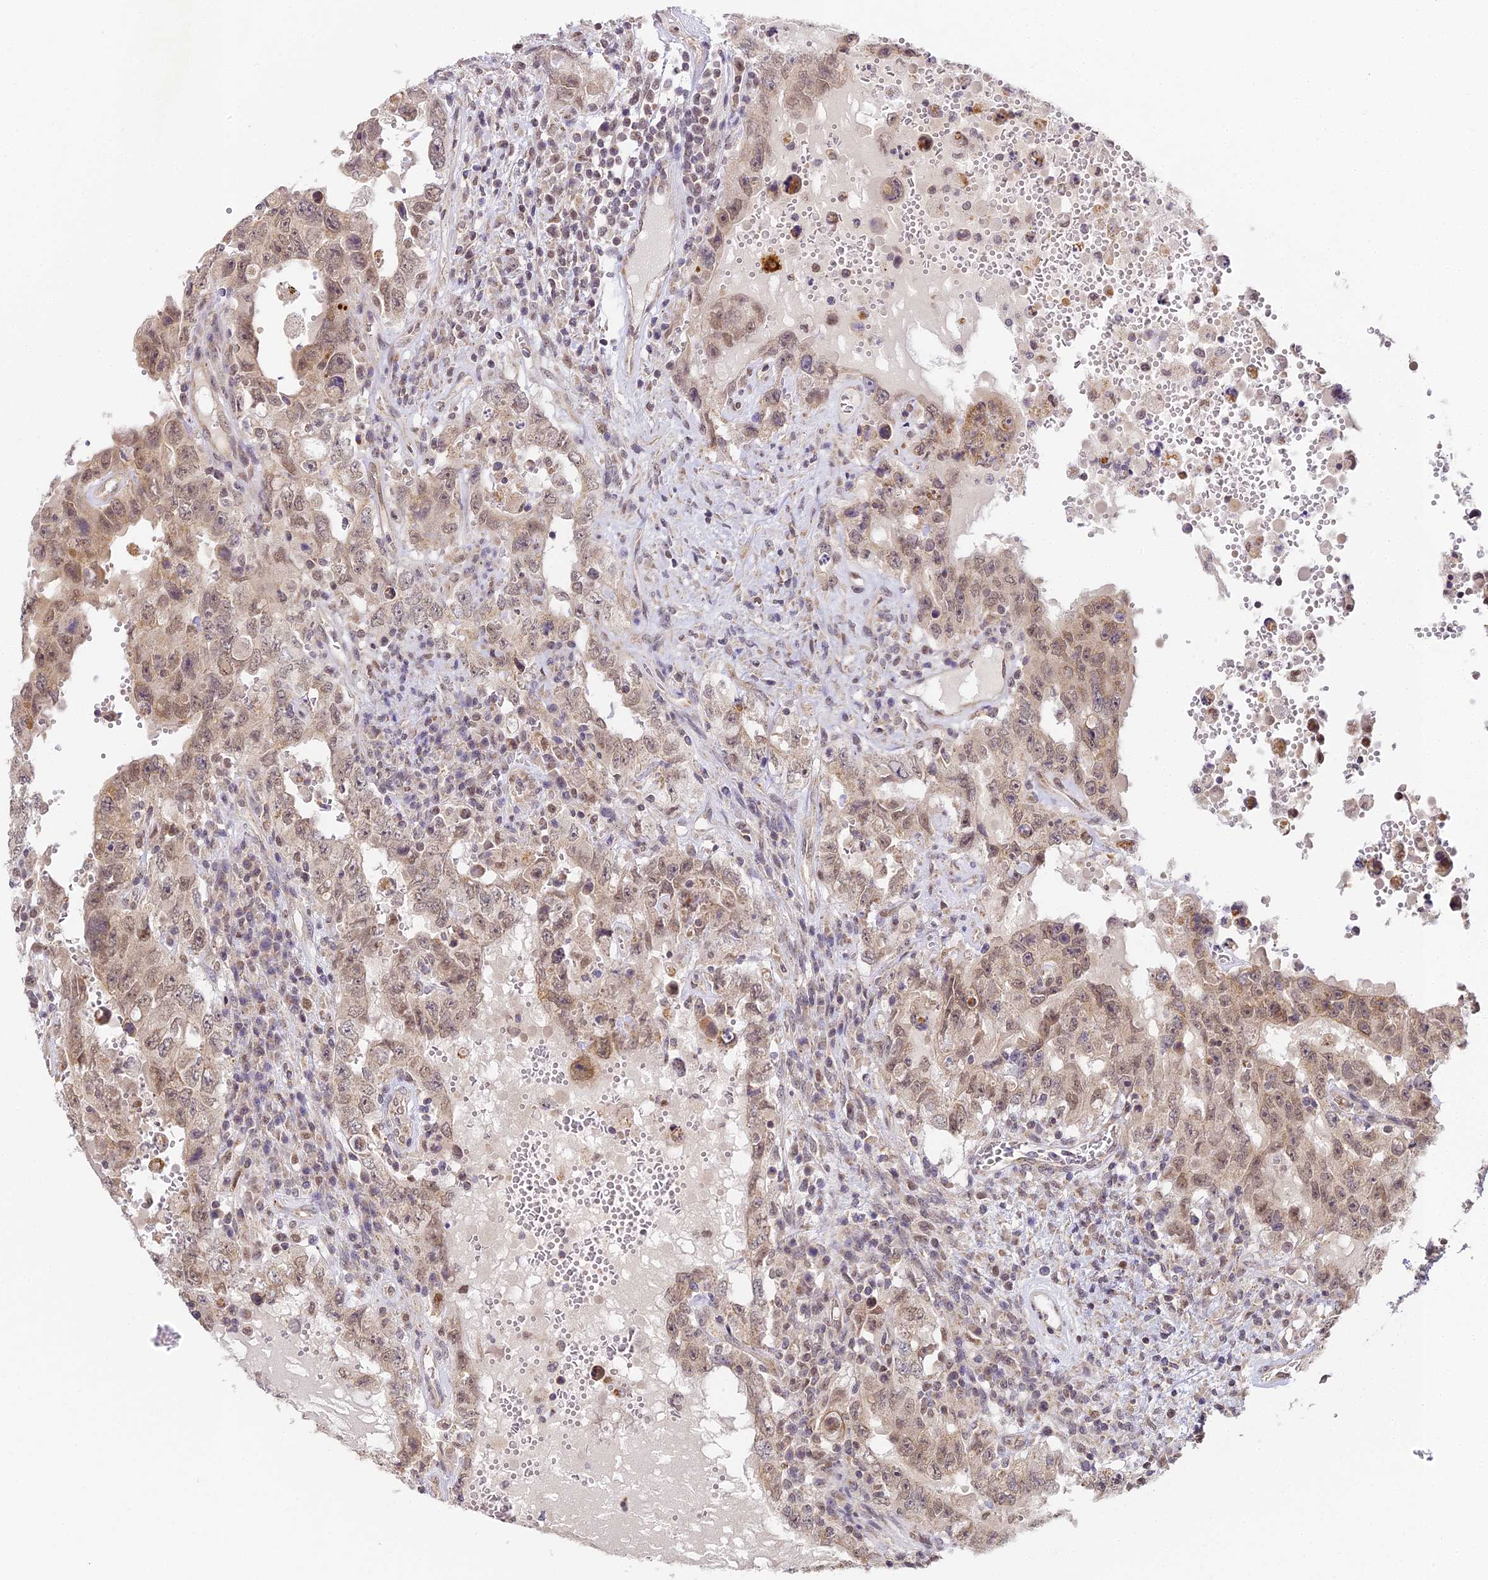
{"staining": {"intensity": "moderate", "quantity": ">75%", "location": "nuclear"}, "tissue": "testis cancer", "cell_type": "Tumor cells", "image_type": "cancer", "snomed": [{"axis": "morphology", "description": "Carcinoma, Embryonal, NOS"}, {"axis": "topography", "description": "Testis"}], "caption": "Protein staining of embryonal carcinoma (testis) tissue displays moderate nuclear staining in about >75% of tumor cells.", "gene": "DNAAF10", "patient": {"sex": "male", "age": 26}}